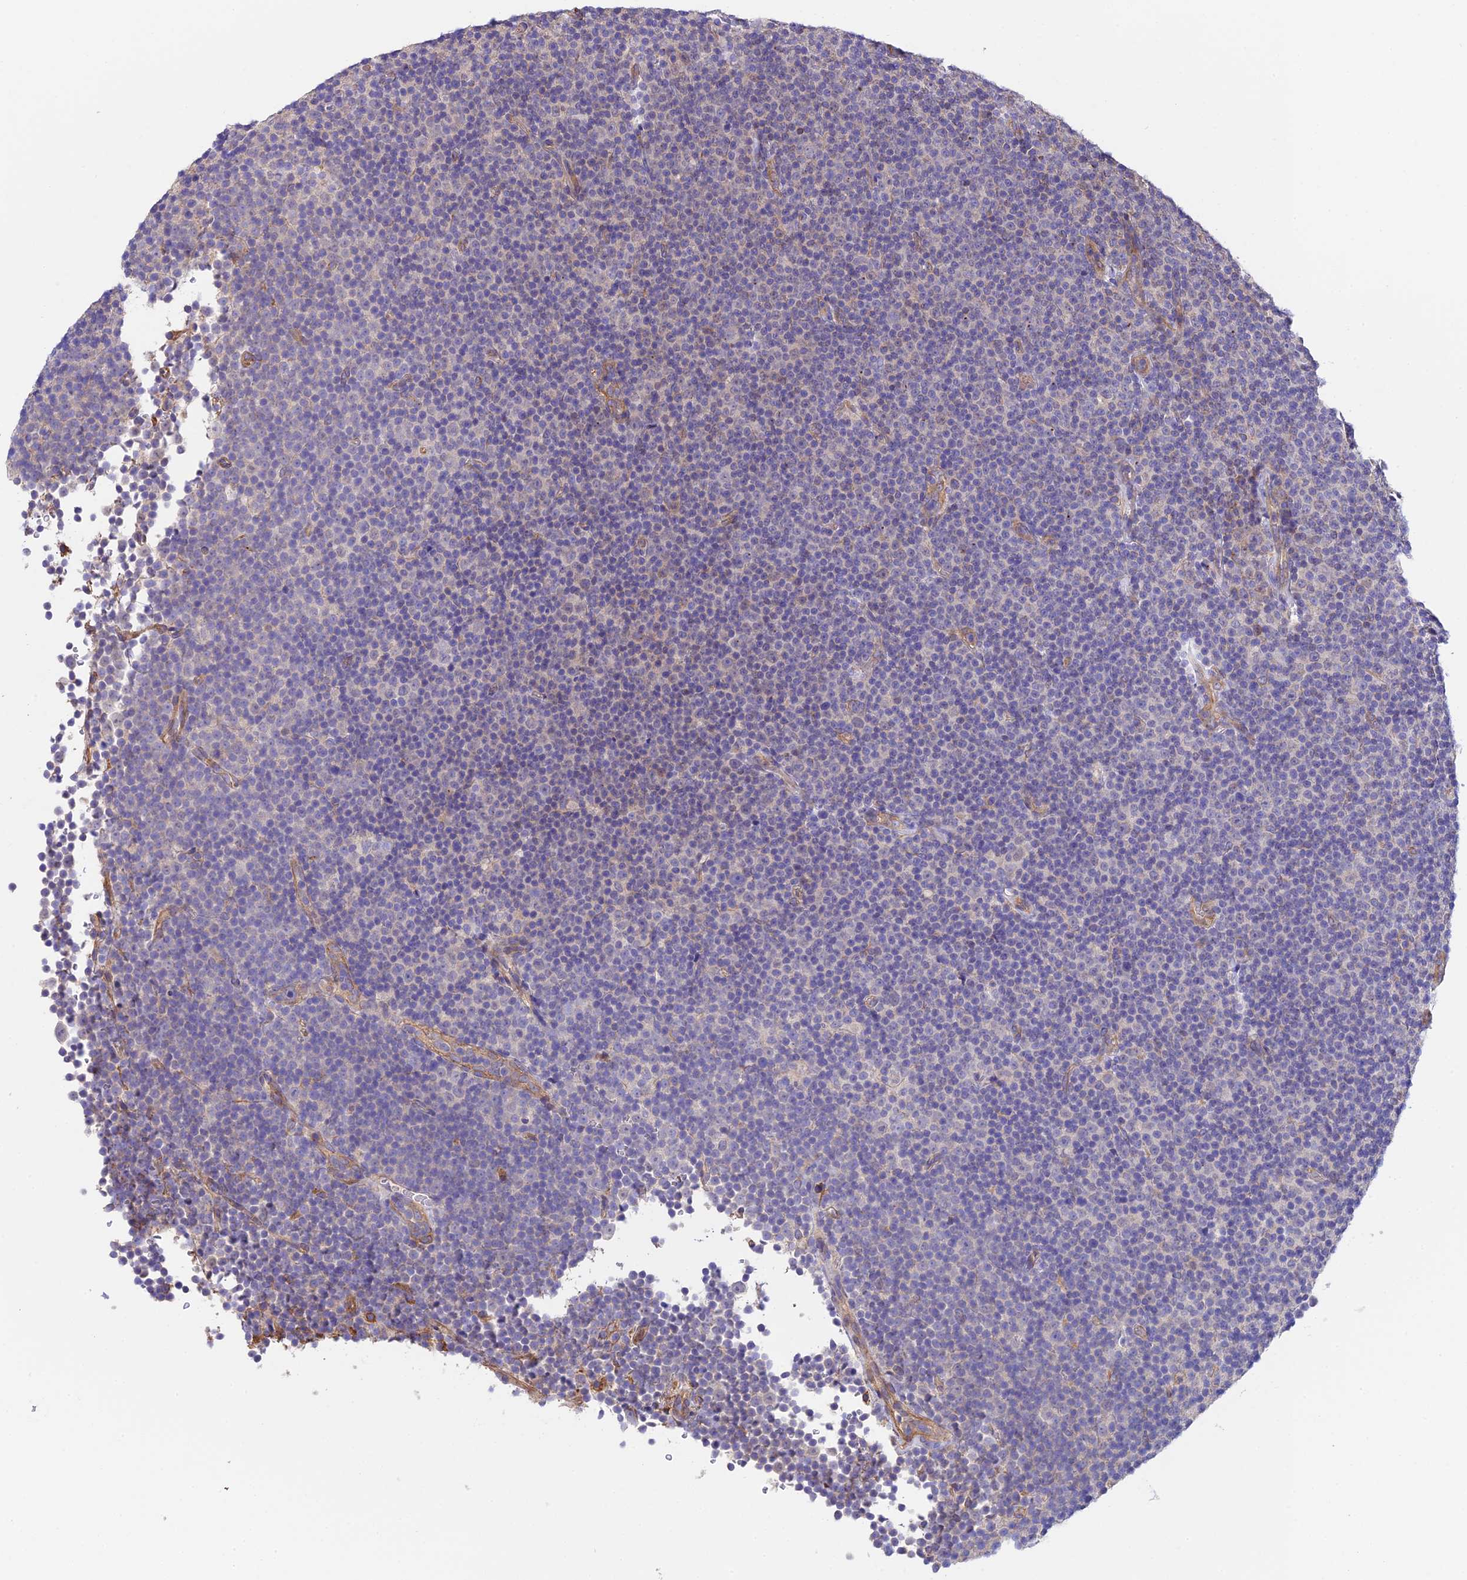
{"staining": {"intensity": "negative", "quantity": "none", "location": "none"}, "tissue": "lymphoma", "cell_type": "Tumor cells", "image_type": "cancer", "snomed": [{"axis": "morphology", "description": "Malignant lymphoma, non-Hodgkin's type, Low grade"}, {"axis": "topography", "description": "Lymph node"}], "caption": "This is a histopathology image of immunohistochemistry (IHC) staining of malignant lymphoma, non-Hodgkin's type (low-grade), which shows no positivity in tumor cells. The staining was performed using DAB to visualize the protein expression in brown, while the nuclei were stained in blue with hematoxylin (Magnification: 20x).", "gene": "QRFP", "patient": {"sex": "female", "age": 67}}